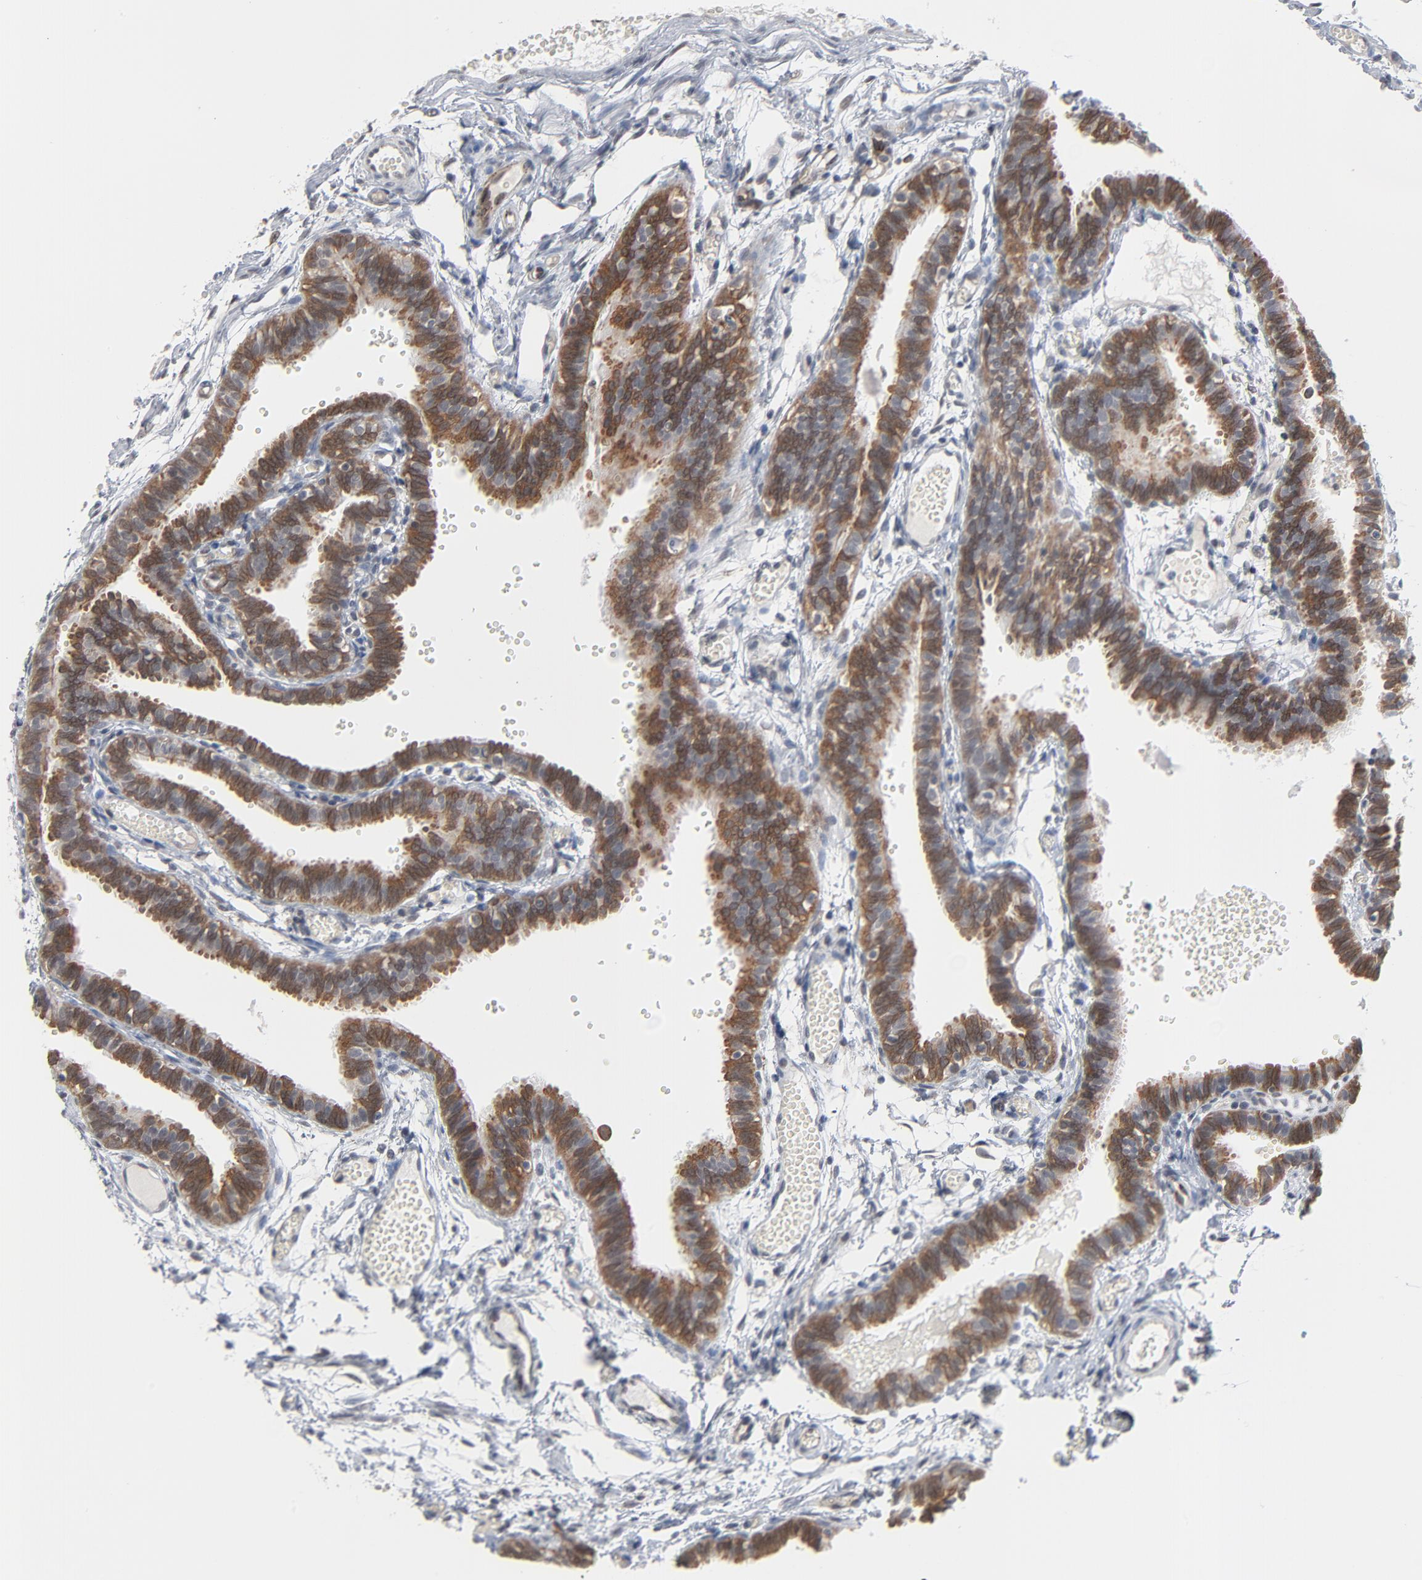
{"staining": {"intensity": "weak", "quantity": ">75%", "location": "cytoplasmic/membranous"}, "tissue": "fallopian tube", "cell_type": "Glandular cells", "image_type": "normal", "snomed": [{"axis": "morphology", "description": "Normal tissue, NOS"}, {"axis": "topography", "description": "Fallopian tube"}], "caption": "Brown immunohistochemical staining in normal human fallopian tube displays weak cytoplasmic/membranous expression in approximately >75% of glandular cells. Ihc stains the protein of interest in brown and the nuclei are stained blue.", "gene": "ITPR3", "patient": {"sex": "female", "age": 29}}